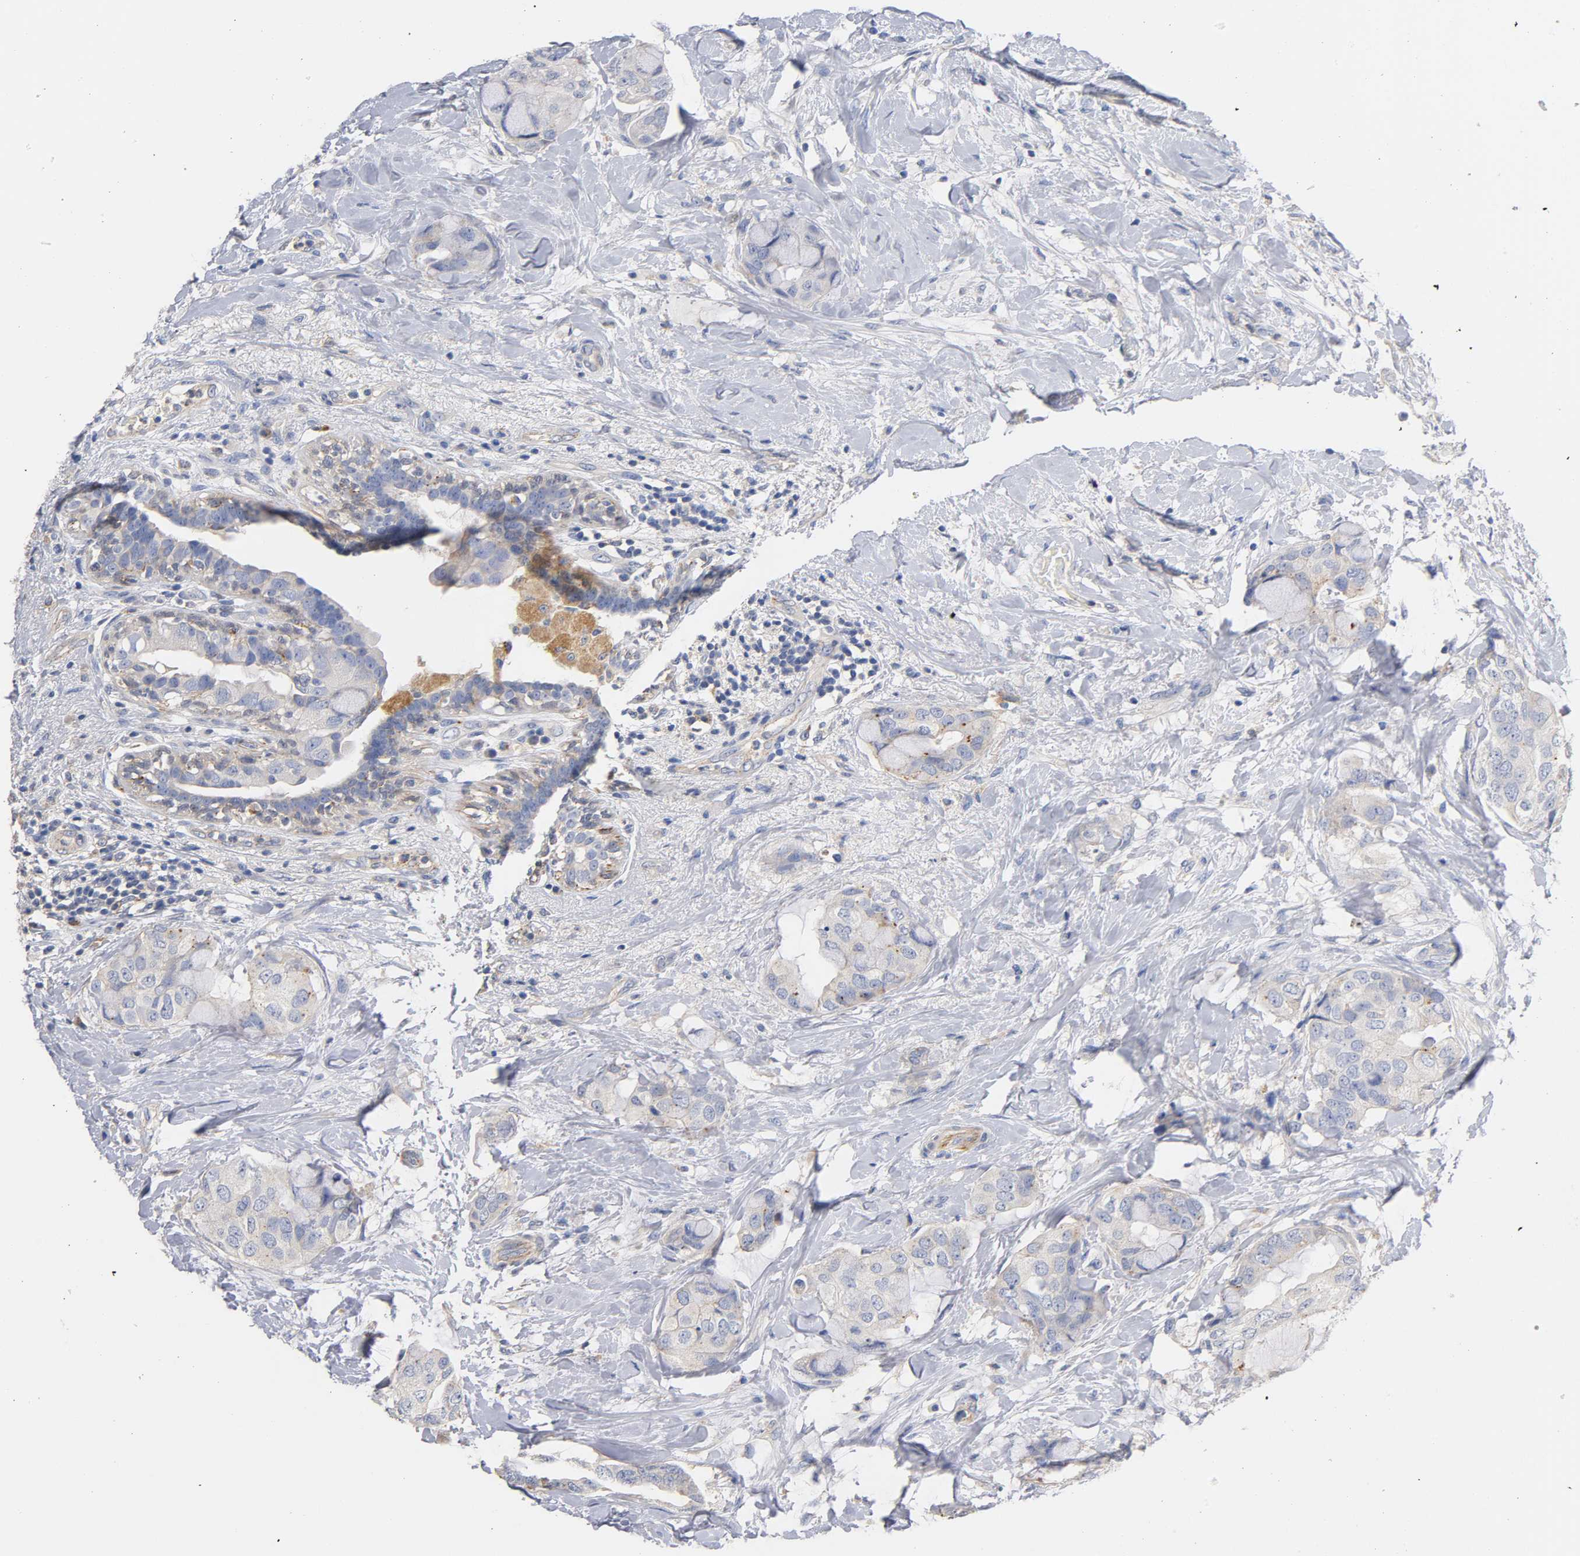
{"staining": {"intensity": "weak", "quantity": "25%-75%", "location": "cytoplasmic/membranous"}, "tissue": "breast cancer", "cell_type": "Tumor cells", "image_type": "cancer", "snomed": [{"axis": "morphology", "description": "Duct carcinoma"}, {"axis": "topography", "description": "Breast"}], "caption": "Brown immunohistochemical staining in breast cancer exhibits weak cytoplasmic/membranous staining in about 25%-75% of tumor cells. (DAB = brown stain, brightfield microscopy at high magnification).", "gene": "SEMA5A", "patient": {"sex": "female", "age": 40}}